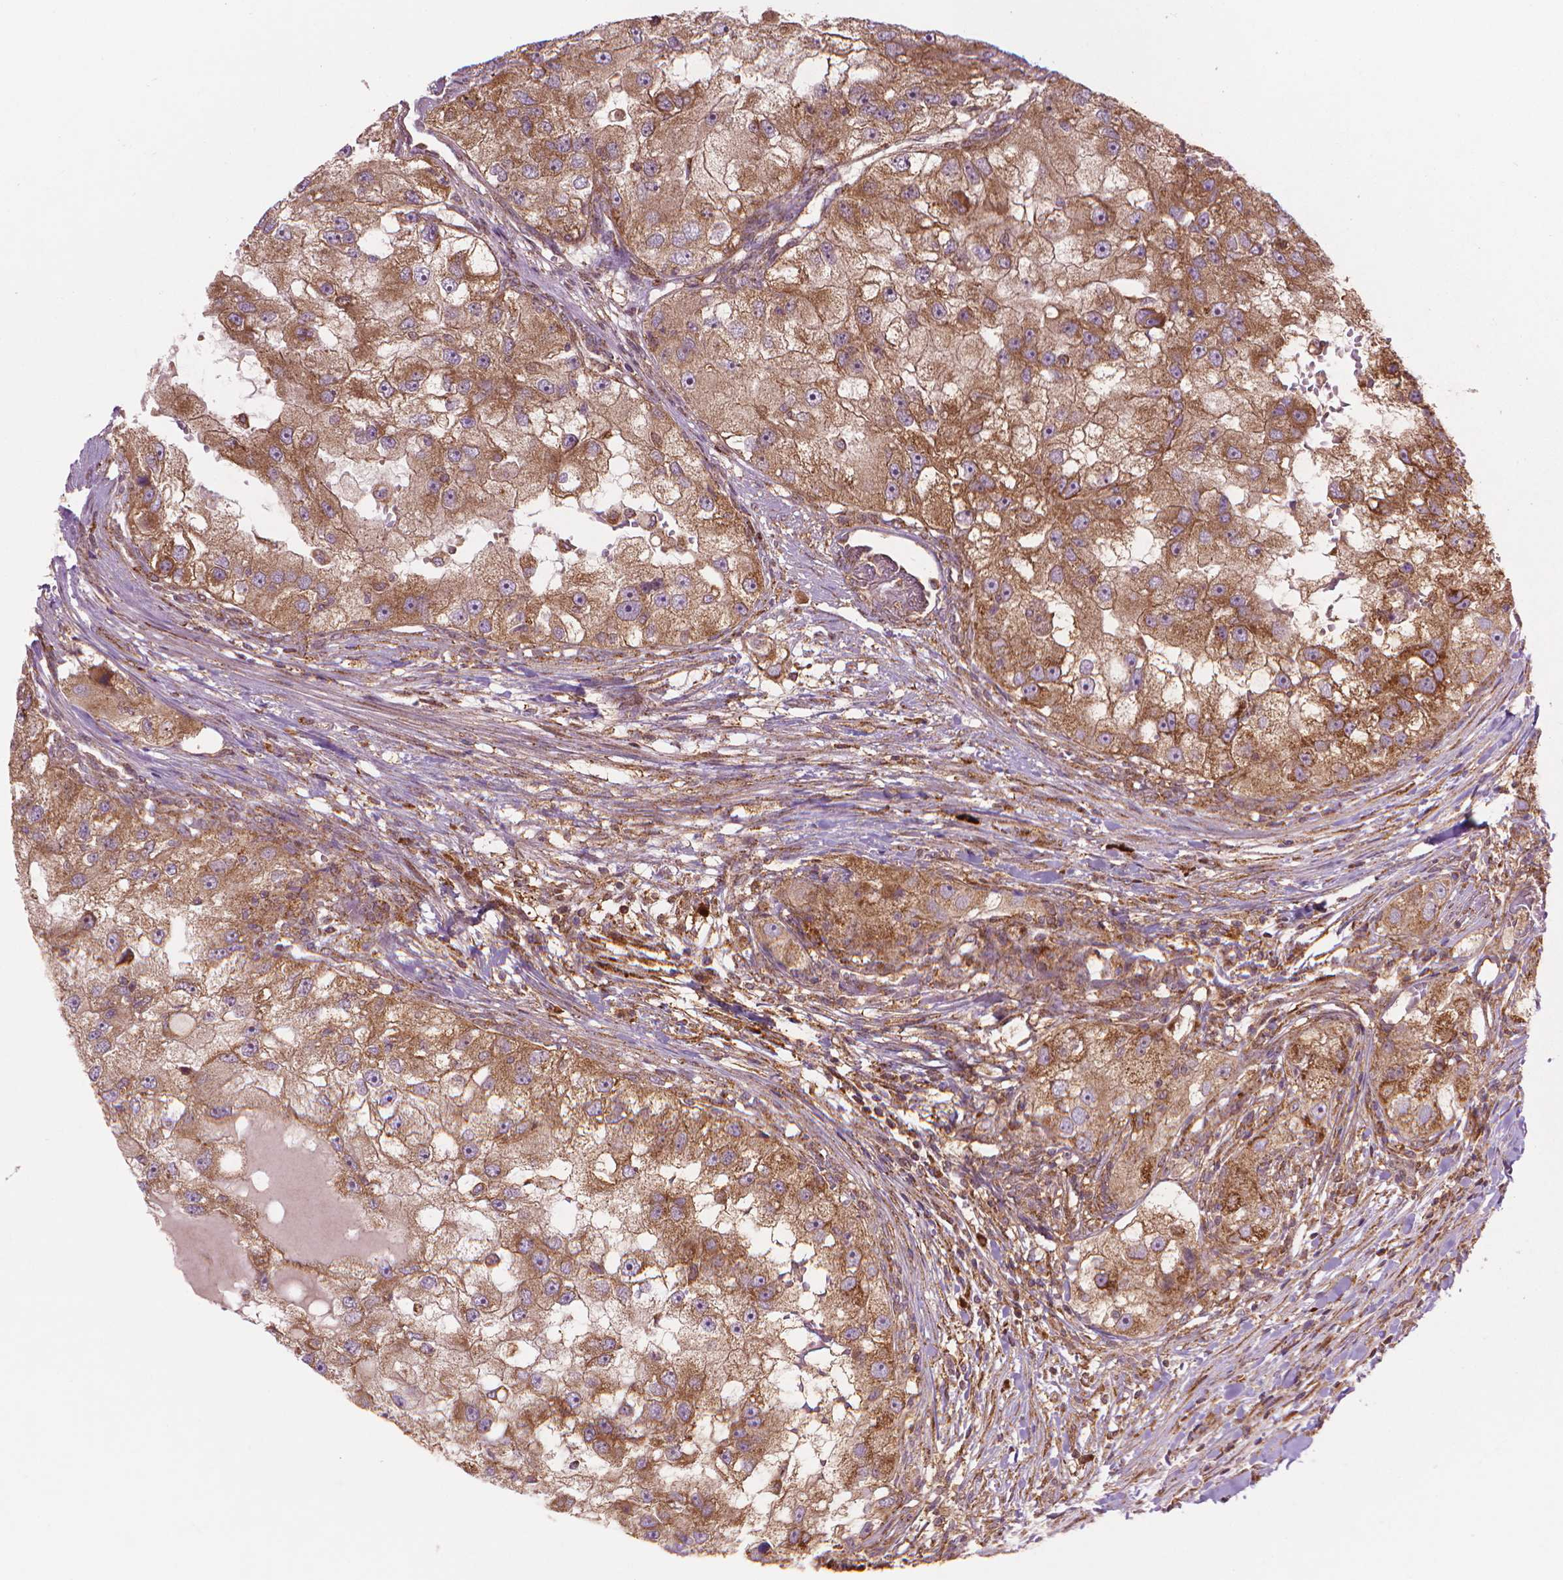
{"staining": {"intensity": "moderate", "quantity": ">75%", "location": "cytoplasmic/membranous"}, "tissue": "renal cancer", "cell_type": "Tumor cells", "image_type": "cancer", "snomed": [{"axis": "morphology", "description": "Adenocarcinoma, NOS"}, {"axis": "topography", "description": "Kidney"}], "caption": "High-magnification brightfield microscopy of adenocarcinoma (renal) stained with DAB (3,3'-diaminobenzidine) (brown) and counterstained with hematoxylin (blue). tumor cells exhibit moderate cytoplasmic/membranous staining is present in approximately>75% of cells.", "gene": "VARS2", "patient": {"sex": "male", "age": 63}}